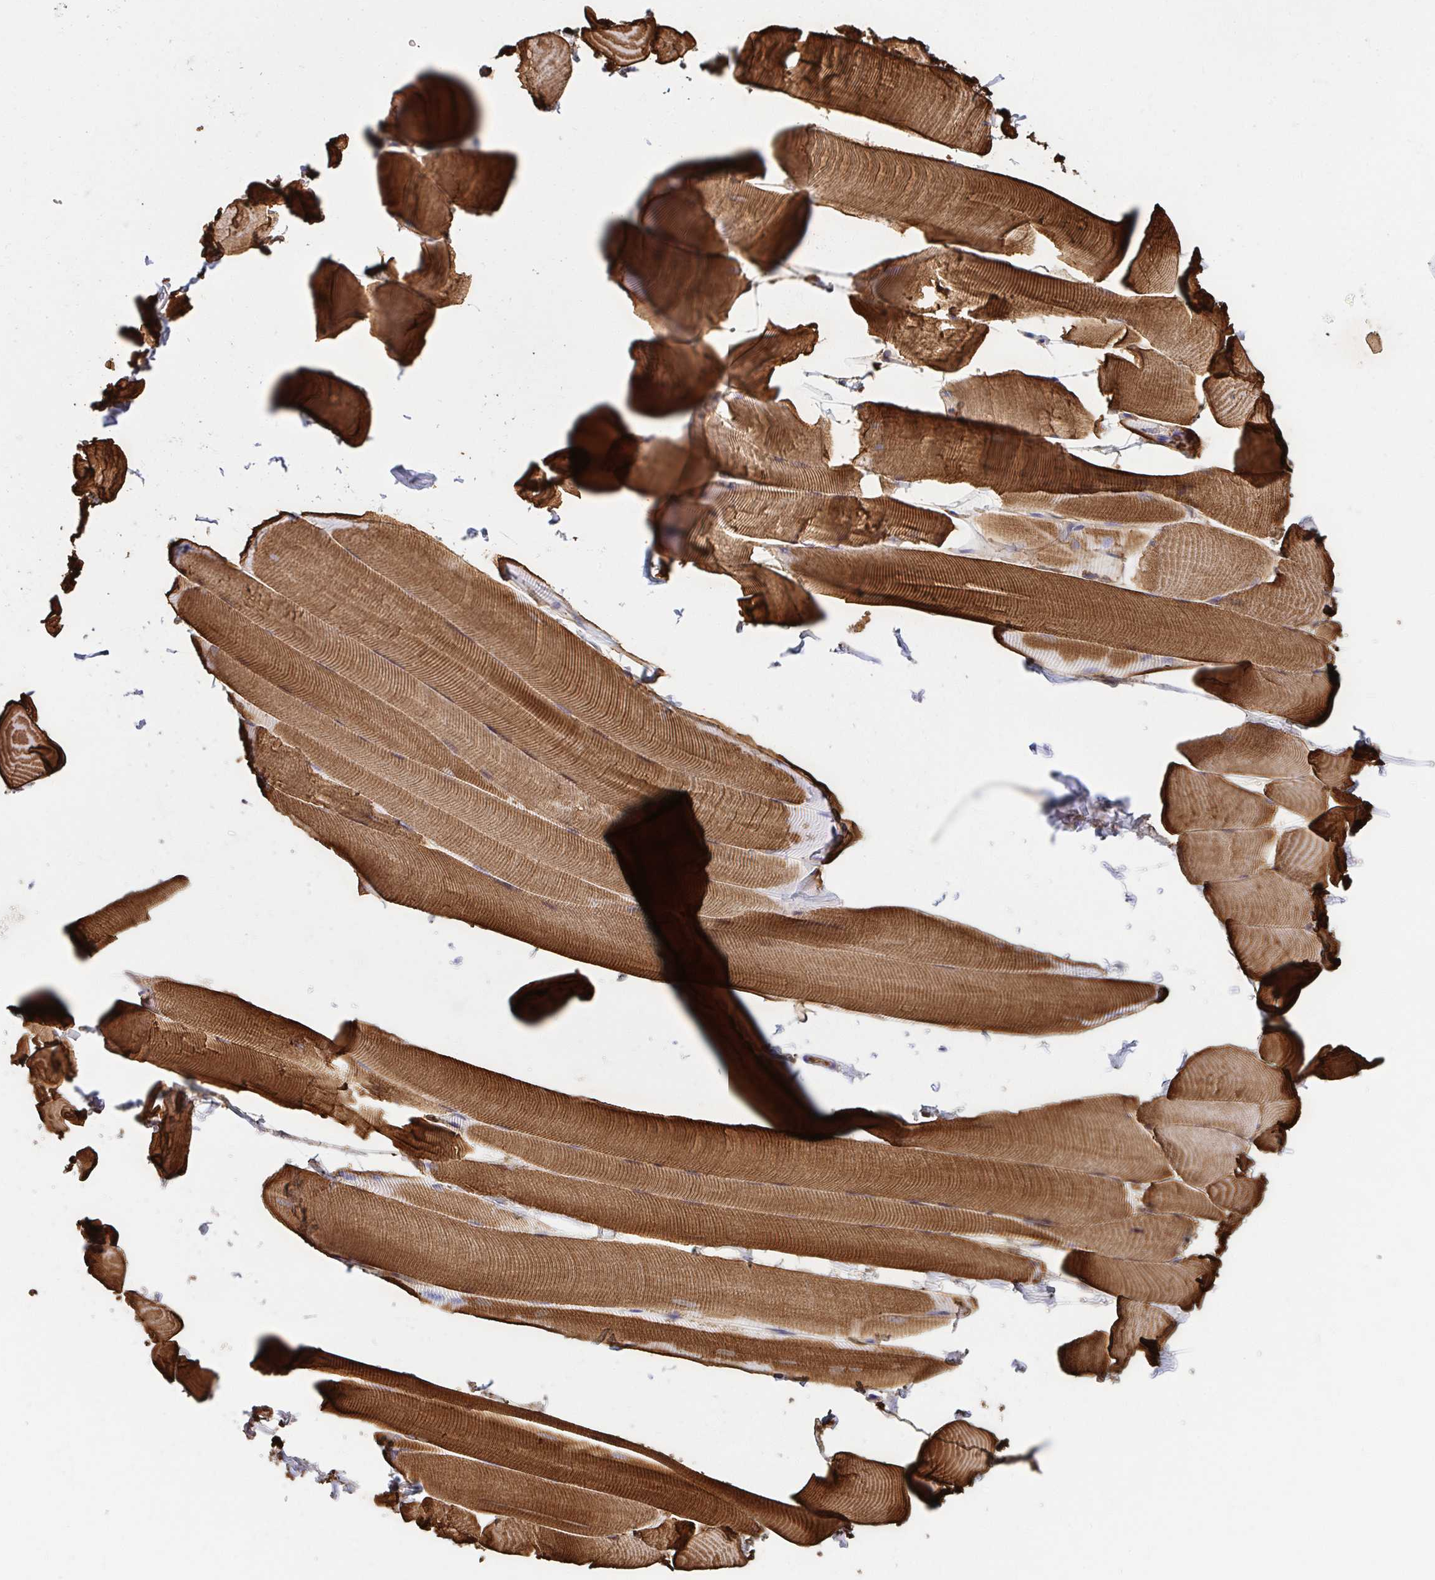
{"staining": {"intensity": "moderate", "quantity": ">75%", "location": "cytoplasmic/membranous"}, "tissue": "skeletal muscle", "cell_type": "Myocytes", "image_type": "normal", "snomed": [{"axis": "morphology", "description": "Normal tissue, NOS"}, {"axis": "topography", "description": "Skeletal muscle"}], "caption": "This is an image of immunohistochemistry staining of unremarkable skeletal muscle, which shows moderate staining in the cytoplasmic/membranous of myocytes.", "gene": "CTTN", "patient": {"sex": "male", "age": 25}}